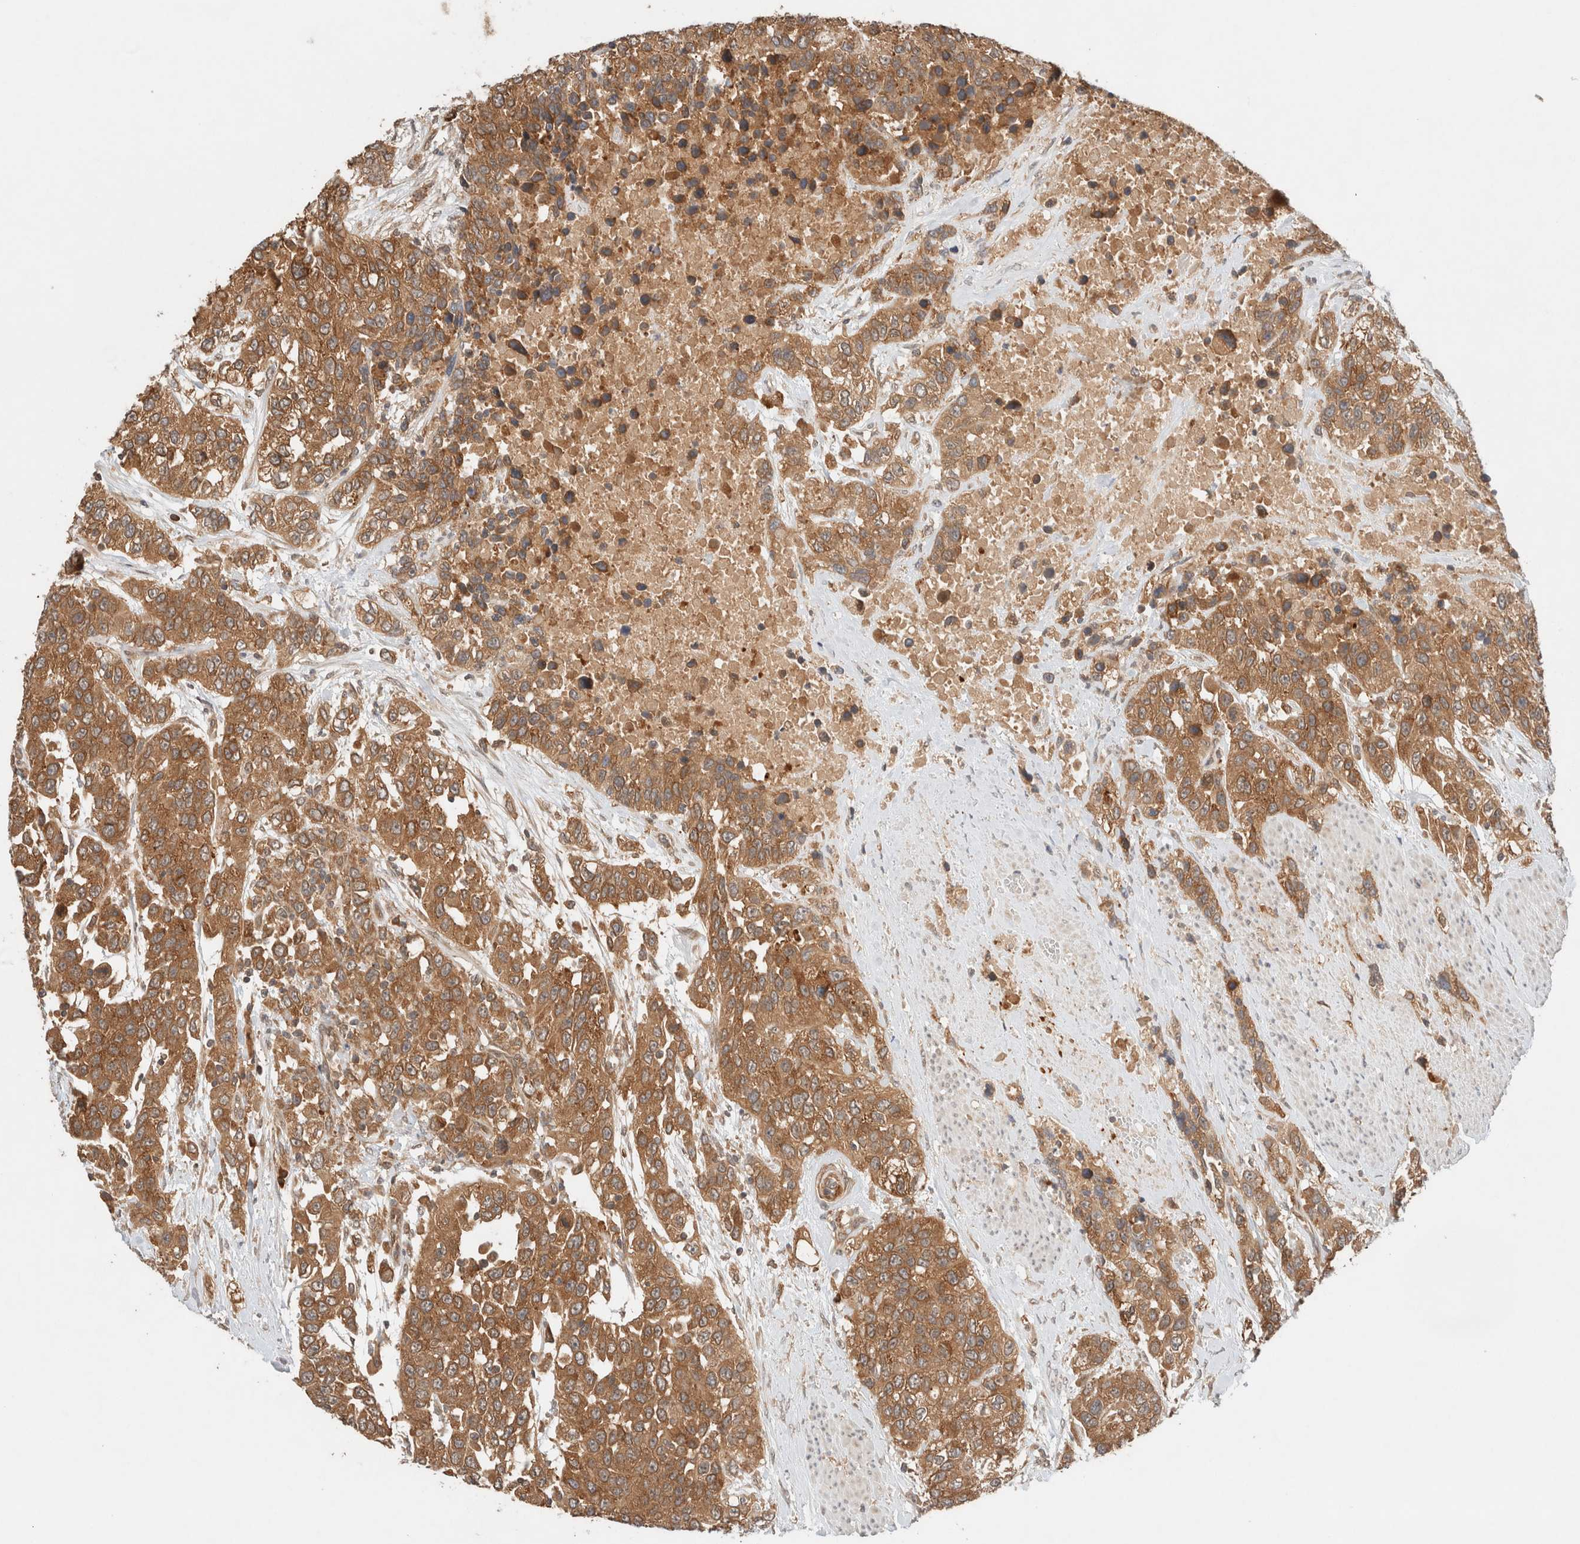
{"staining": {"intensity": "moderate", "quantity": ">75%", "location": "cytoplasmic/membranous"}, "tissue": "urothelial cancer", "cell_type": "Tumor cells", "image_type": "cancer", "snomed": [{"axis": "morphology", "description": "Urothelial carcinoma, High grade"}, {"axis": "topography", "description": "Urinary bladder"}], "caption": "A brown stain highlights moderate cytoplasmic/membranous staining of a protein in human high-grade urothelial carcinoma tumor cells.", "gene": "ARFGEF2", "patient": {"sex": "female", "age": 80}}